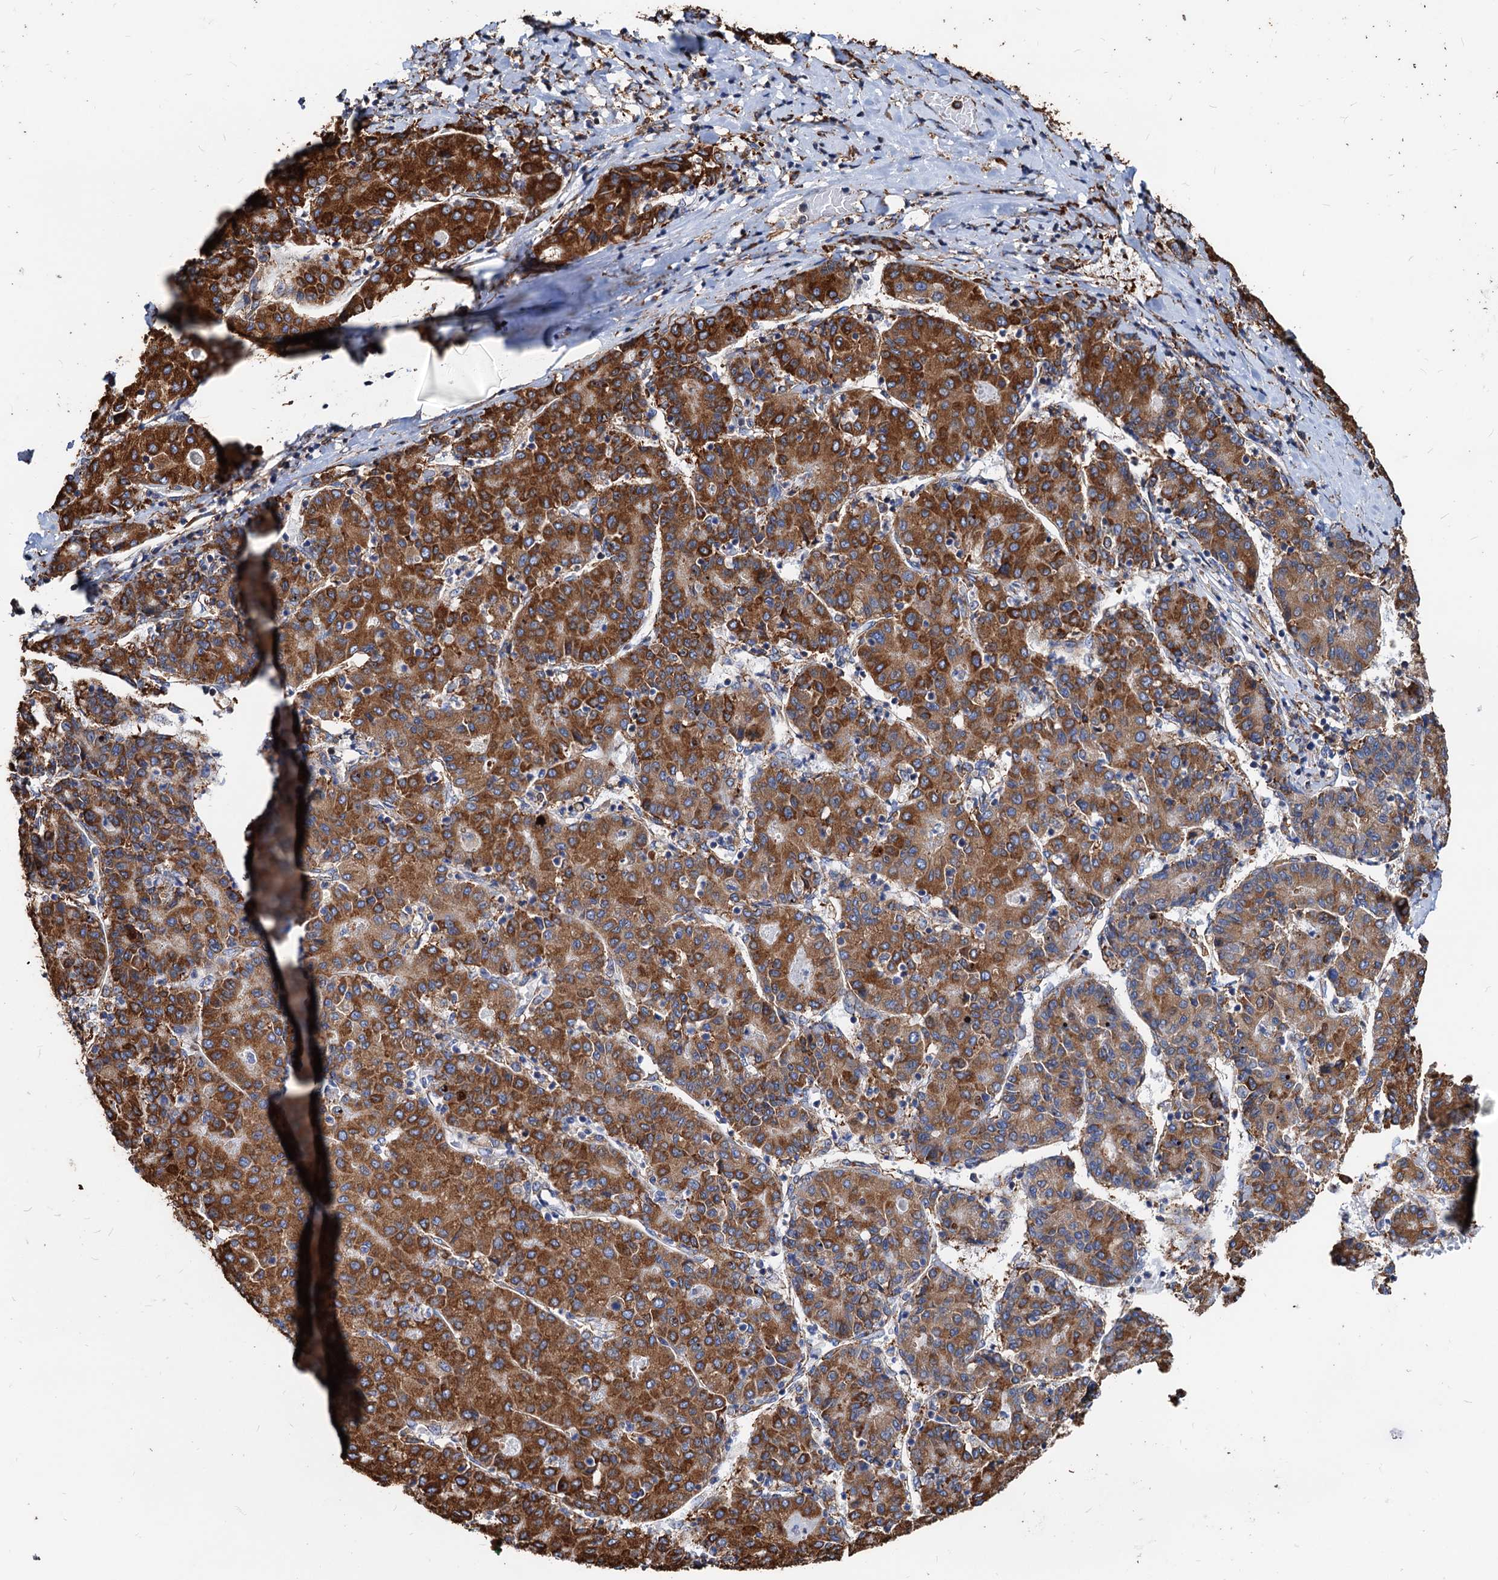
{"staining": {"intensity": "strong", "quantity": ">75%", "location": "cytoplasmic/membranous"}, "tissue": "liver cancer", "cell_type": "Tumor cells", "image_type": "cancer", "snomed": [{"axis": "morphology", "description": "Carcinoma, Hepatocellular, NOS"}, {"axis": "topography", "description": "Liver"}], "caption": "A histopathology image of liver cancer stained for a protein displays strong cytoplasmic/membranous brown staining in tumor cells.", "gene": "HSPA5", "patient": {"sex": "male", "age": 65}}